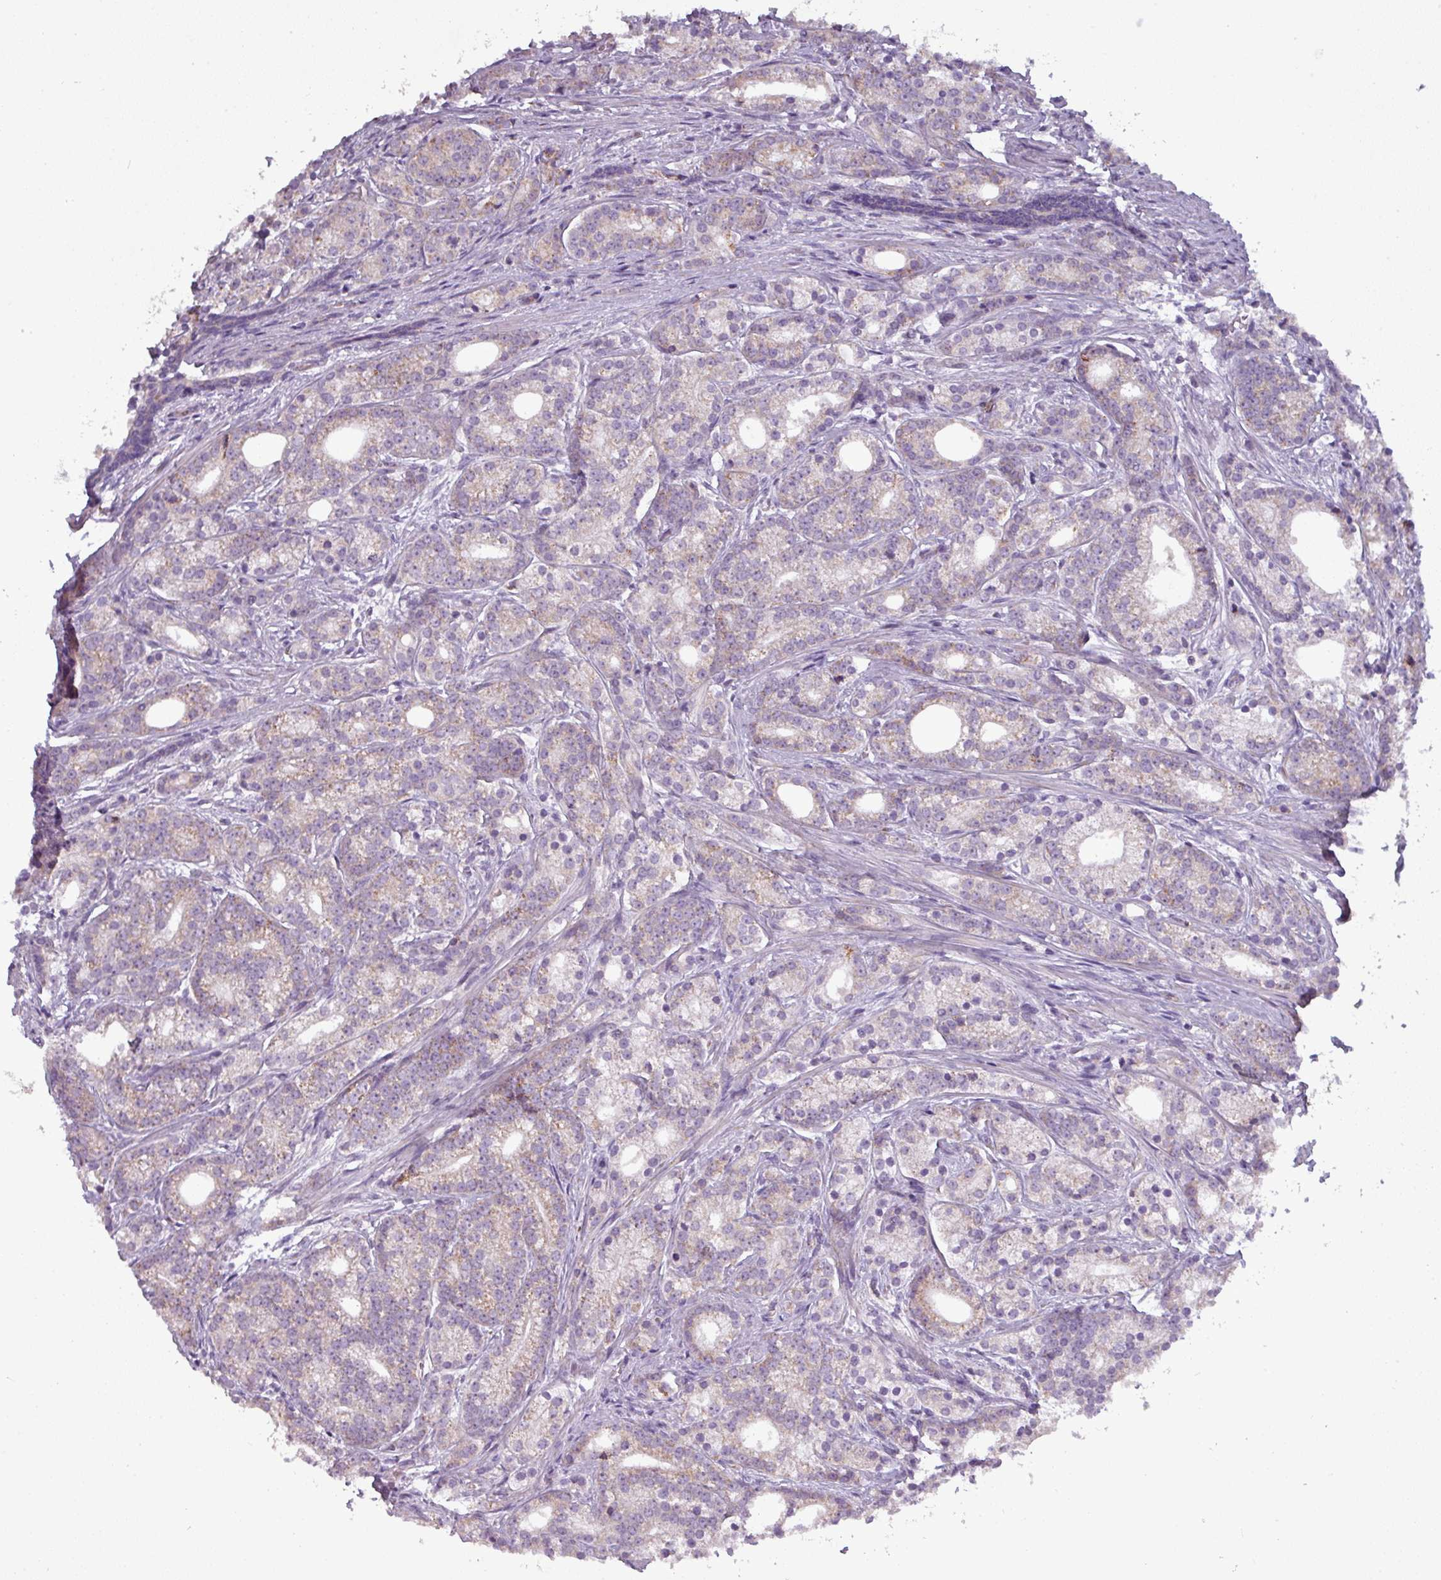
{"staining": {"intensity": "weak", "quantity": "25%-75%", "location": "cytoplasmic/membranous"}, "tissue": "prostate cancer", "cell_type": "Tumor cells", "image_type": "cancer", "snomed": [{"axis": "morphology", "description": "Adenocarcinoma, Low grade"}, {"axis": "topography", "description": "Prostate"}], "caption": "Immunohistochemical staining of prostate cancer (low-grade adenocarcinoma) reveals low levels of weak cytoplasmic/membranous protein positivity in about 25%-75% of tumor cells.", "gene": "PNMA6A", "patient": {"sex": "male", "age": 71}}